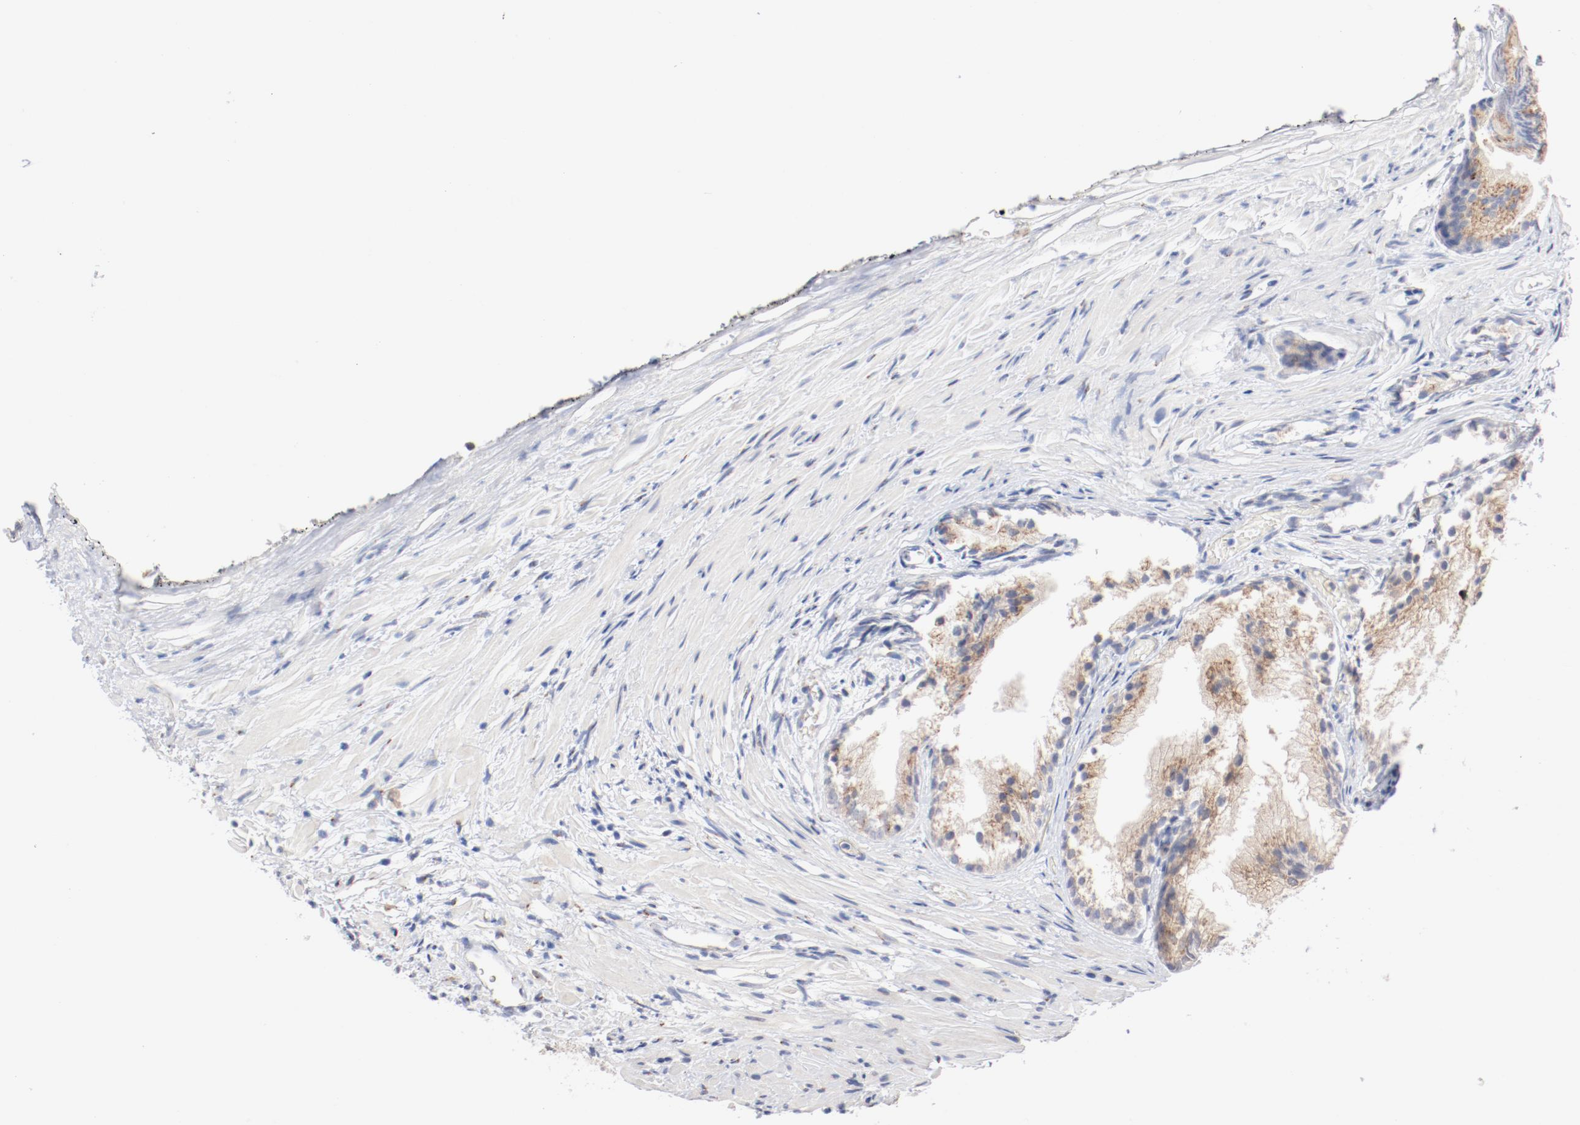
{"staining": {"intensity": "moderate", "quantity": ">75%", "location": "cytoplasmic/membranous"}, "tissue": "prostate", "cell_type": "Glandular cells", "image_type": "normal", "snomed": [{"axis": "morphology", "description": "Normal tissue, NOS"}, {"axis": "topography", "description": "Prostate"}], "caption": "A high-resolution image shows immunohistochemistry staining of benign prostate, which reveals moderate cytoplasmic/membranous expression in about >75% of glandular cells. (Stains: DAB in brown, nuclei in blue, Microscopy: brightfield microscopy at high magnification).", "gene": "AK7", "patient": {"sex": "male", "age": 76}}